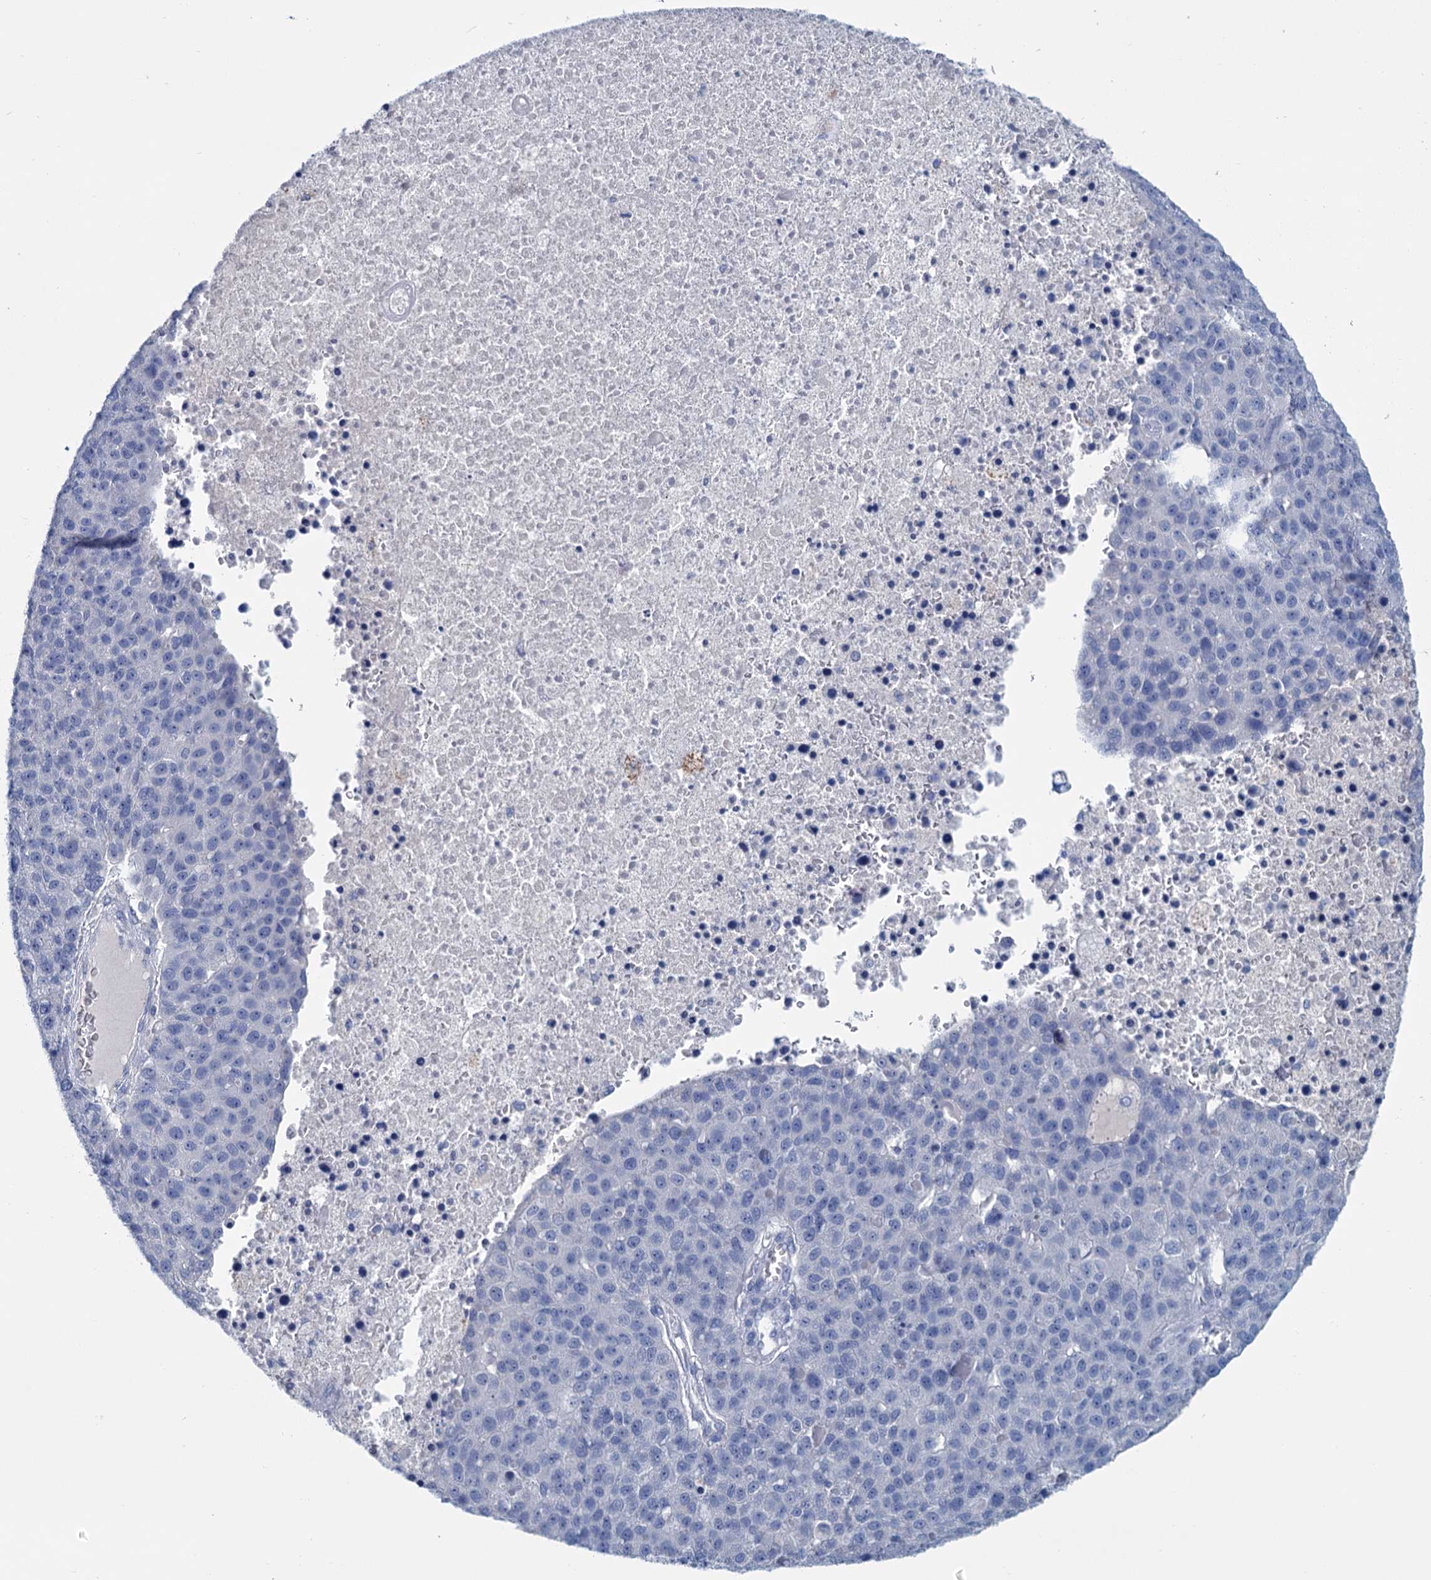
{"staining": {"intensity": "negative", "quantity": "none", "location": "none"}, "tissue": "pancreatic cancer", "cell_type": "Tumor cells", "image_type": "cancer", "snomed": [{"axis": "morphology", "description": "Adenocarcinoma, NOS"}, {"axis": "topography", "description": "Pancreas"}], "caption": "Tumor cells show no significant expression in pancreatic cancer (adenocarcinoma).", "gene": "MYOZ3", "patient": {"sex": "female", "age": 61}}